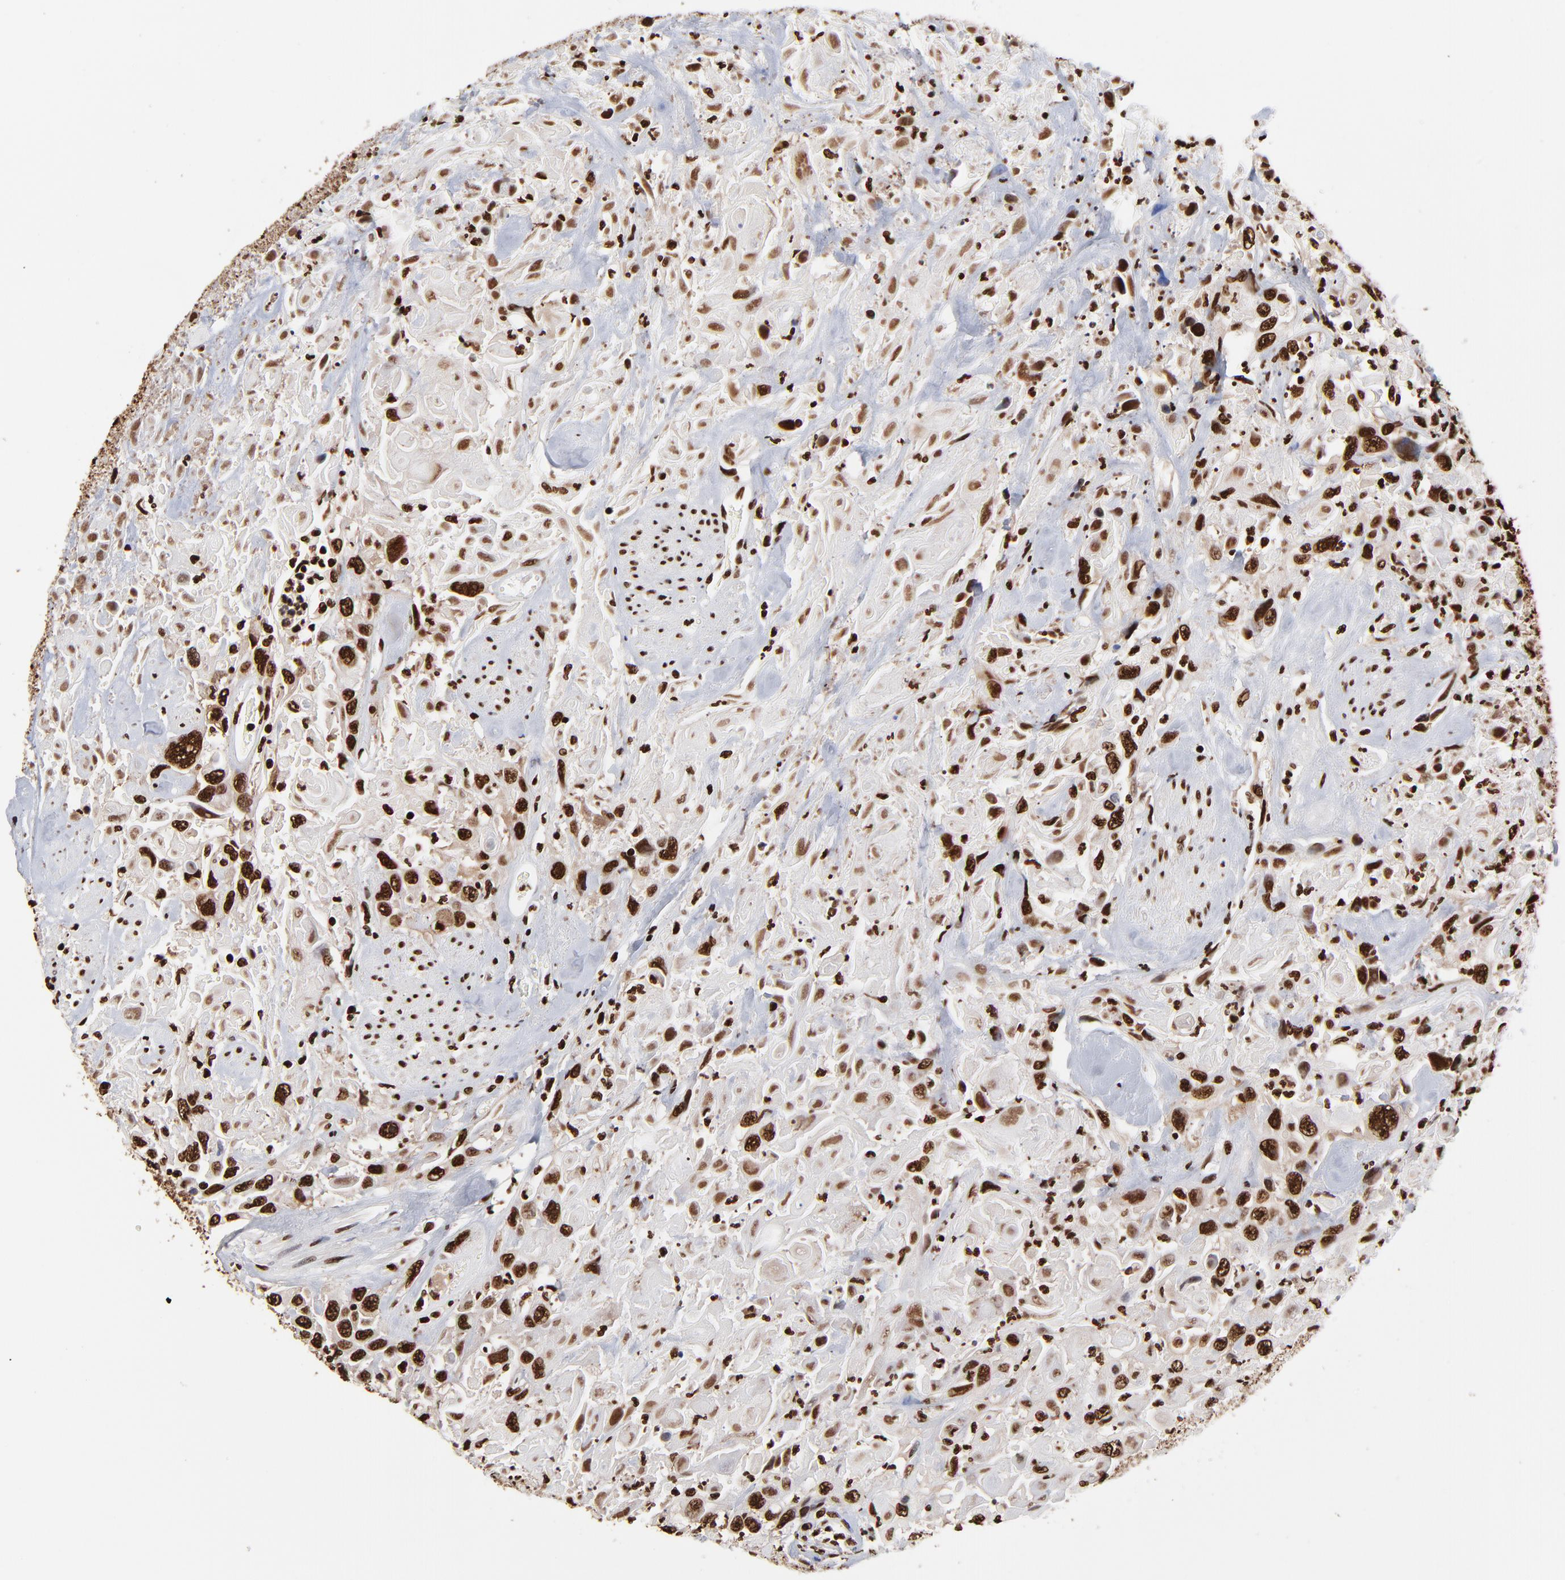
{"staining": {"intensity": "strong", "quantity": ">75%", "location": "nuclear"}, "tissue": "urothelial cancer", "cell_type": "Tumor cells", "image_type": "cancer", "snomed": [{"axis": "morphology", "description": "Urothelial carcinoma, High grade"}, {"axis": "topography", "description": "Urinary bladder"}], "caption": "Immunohistochemistry (IHC) of urothelial cancer shows high levels of strong nuclear positivity in approximately >75% of tumor cells.", "gene": "ZNF544", "patient": {"sex": "female", "age": 84}}